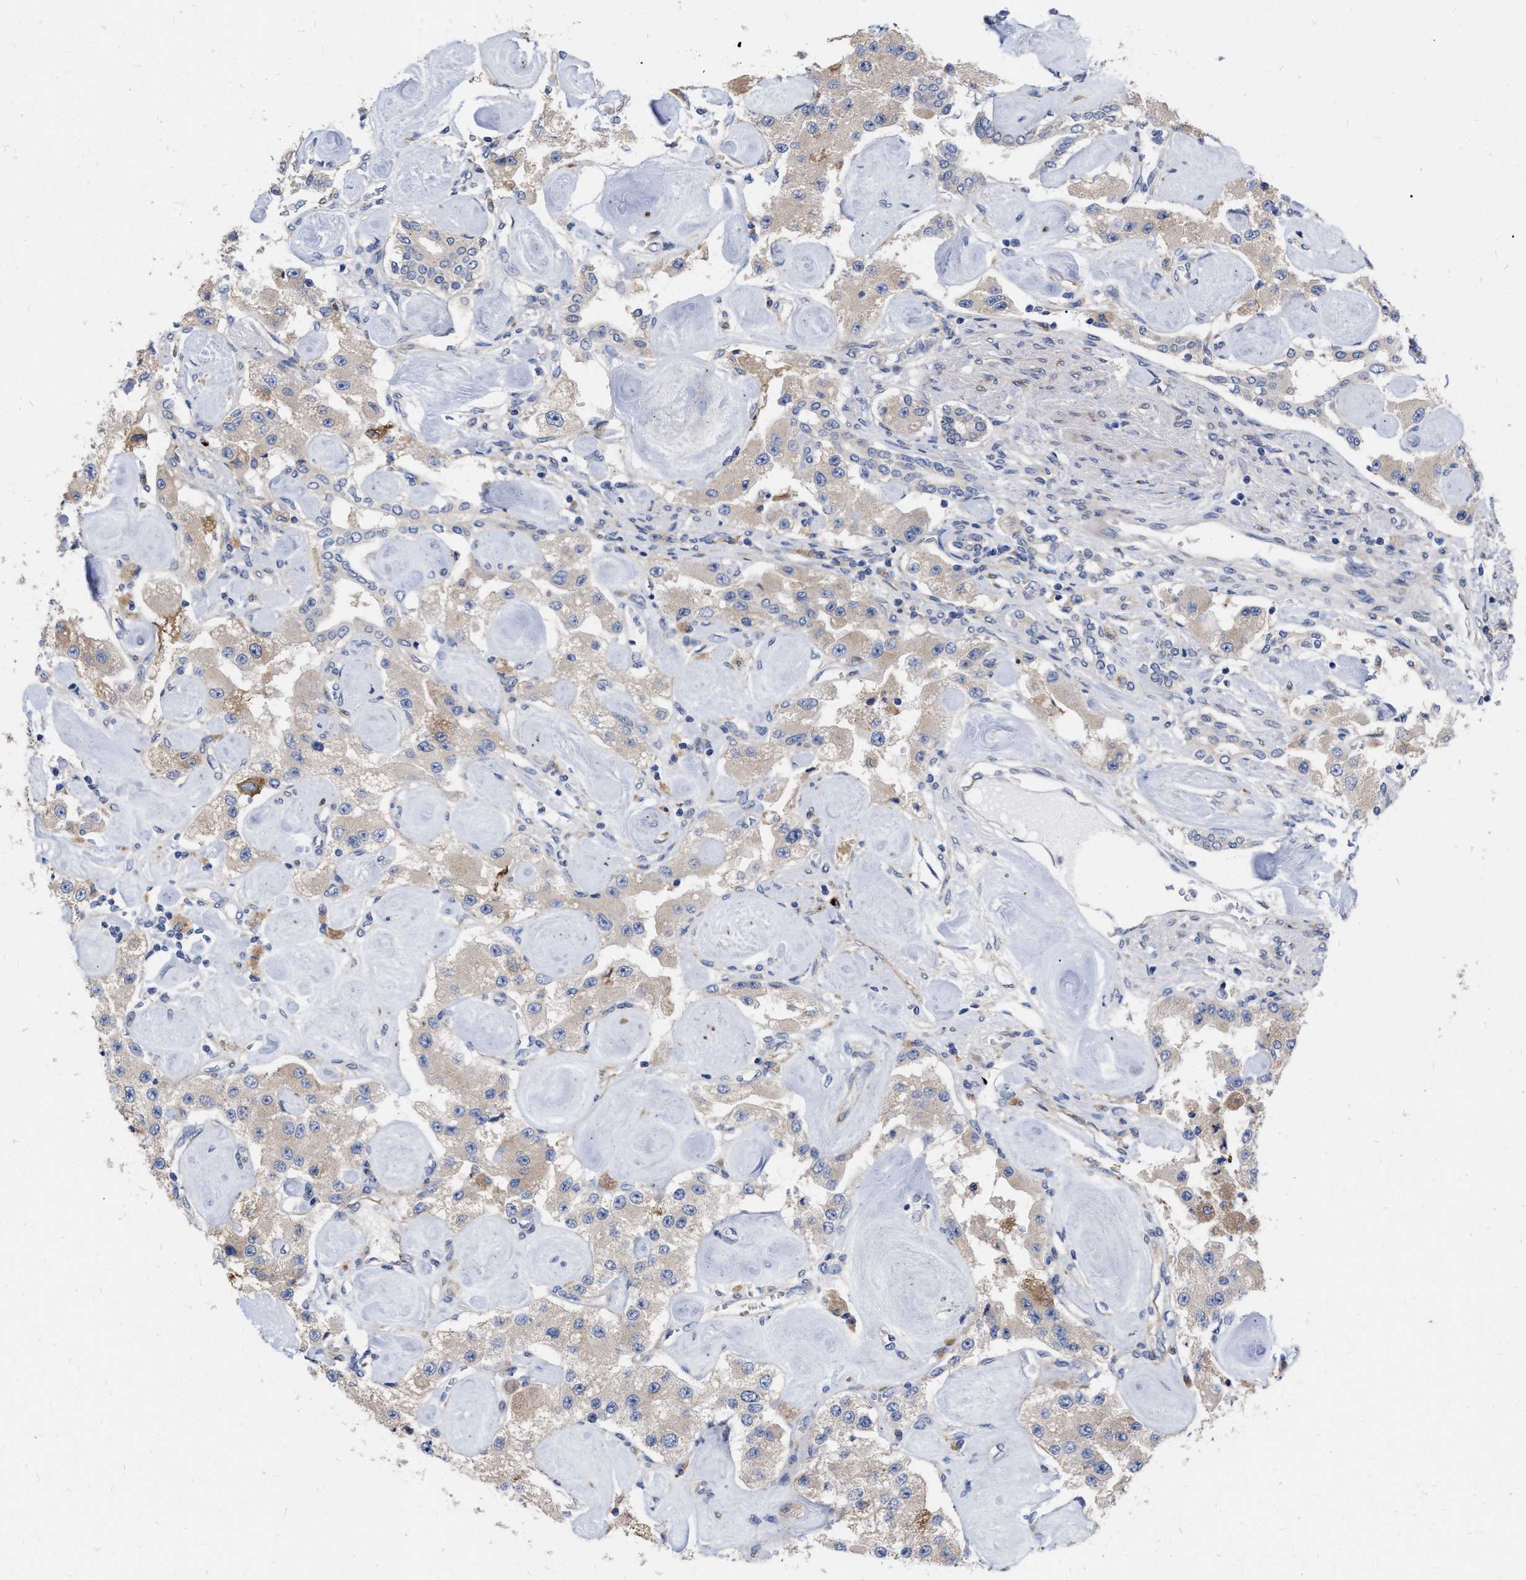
{"staining": {"intensity": "weak", "quantity": "<25%", "location": "cytoplasmic/membranous"}, "tissue": "carcinoid", "cell_type": "Tumor cells", "image_type": "cancer", "snomed": [{"axis": "morphology", "description": "Carcinoid, malignant, NOS"}, {"axis": "topography", "description": "Pancreas"}], "caption": "Image shows no protein staining in tumor cells of carcinoid tissue. (DAB immunohistochemistry, high magnification).", "gene": "MLST8", "patient": {"sex": "male", "age": 41}}